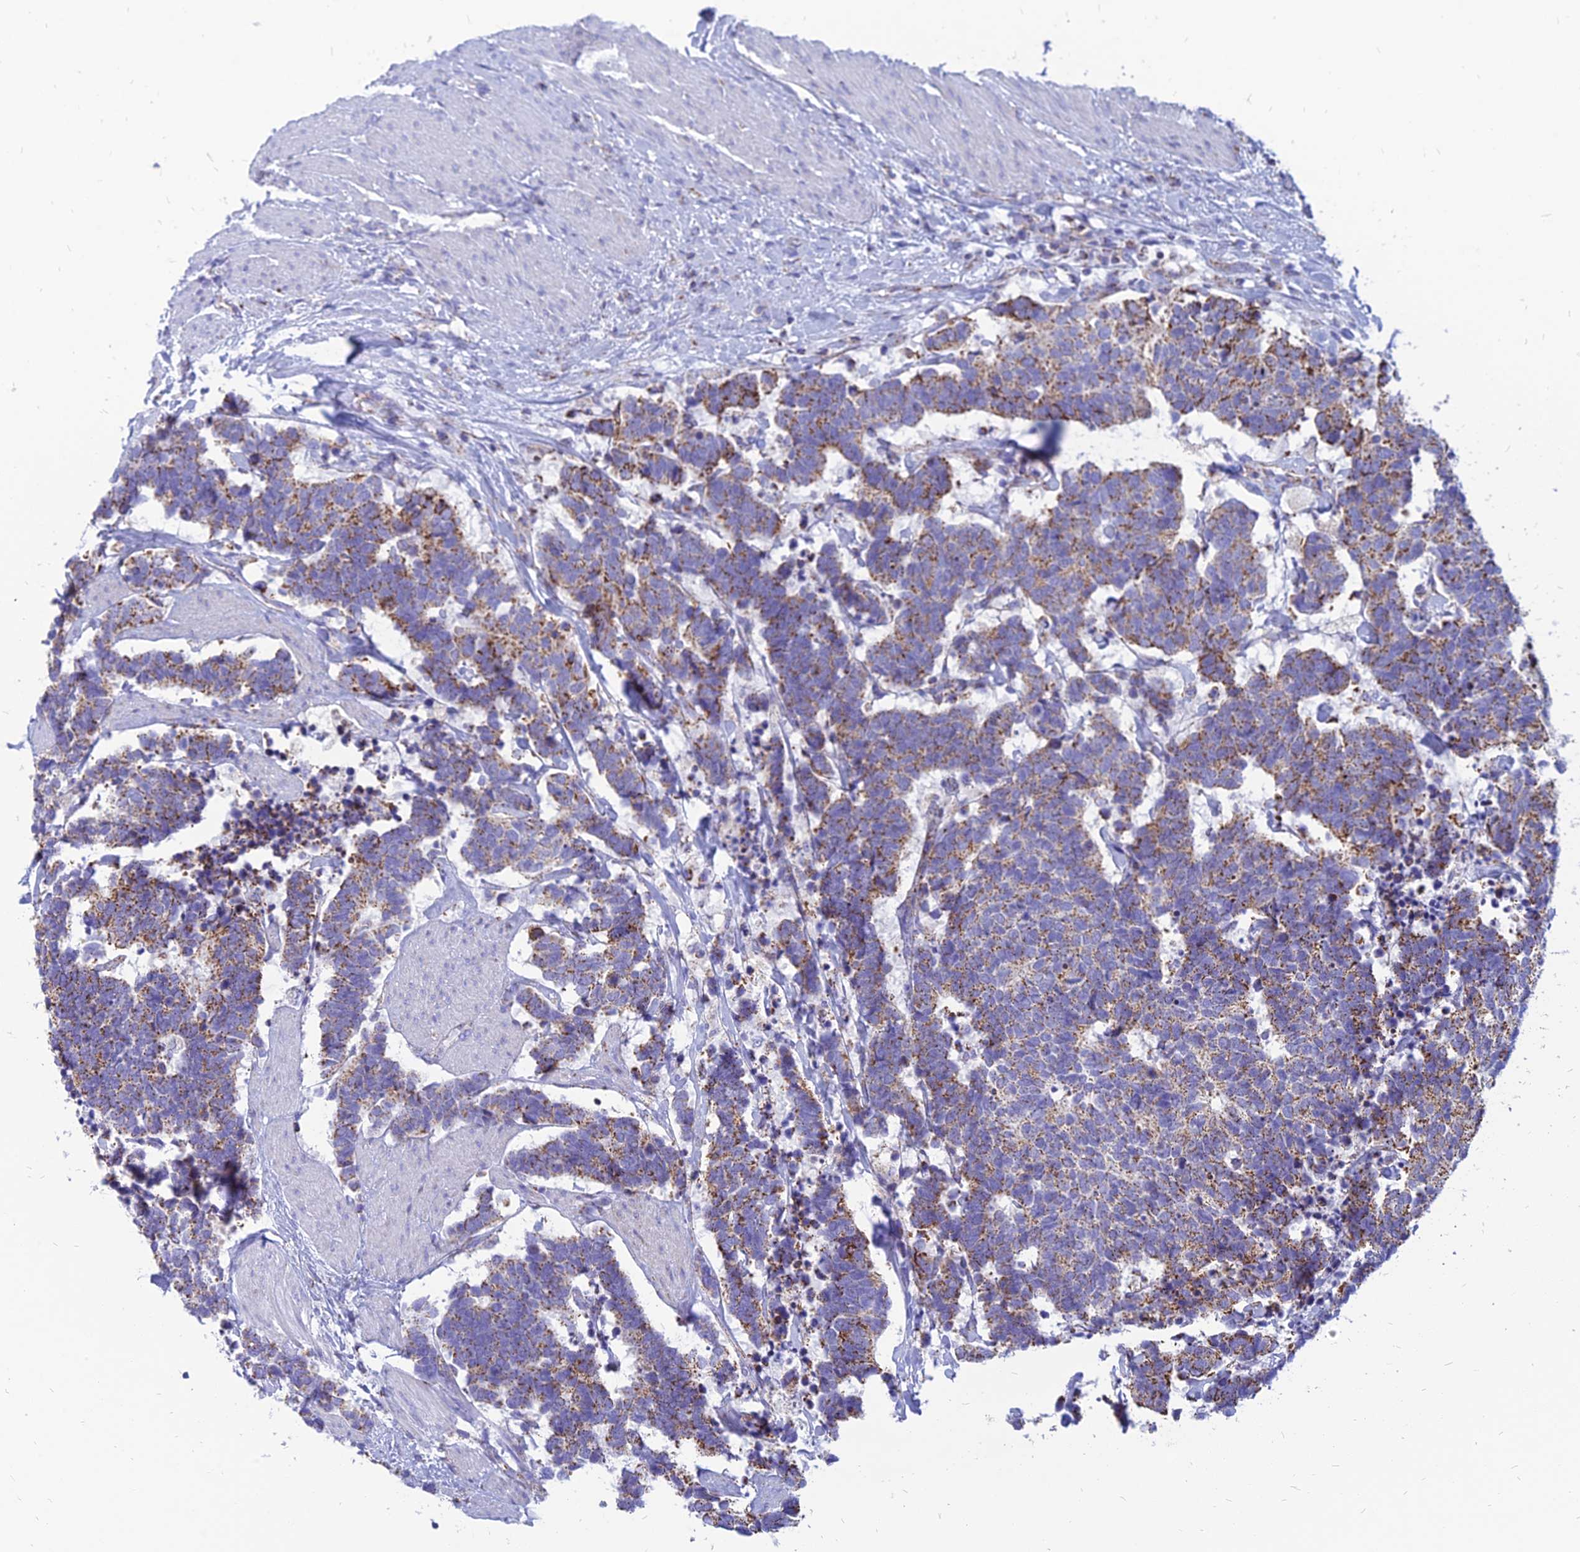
{"staining": {"intensity": "moderate", "quantity": "25%-75%", "location": "cytoplasmic/membranous"}, "tissue": "carcinoid", "cell_type": "Tumor cells", "image_type": "cancer", "snomed": [{"axis": "morphology", "description": "Carcinoma, NOS"}, {"axis": "morphology", "description": "Carcinoid, malignant, NOS"}, {"axis": "topography", "description": "Urinary bladder"}], "caption": "This is a histology image of immunohistochemistry staining of malignant carcinoid, which shows moderate expression in the cytoplasmic/membranous of tumor cells.", "gene": "PACC1", "patient": {"sex": "male", "age": 57}}